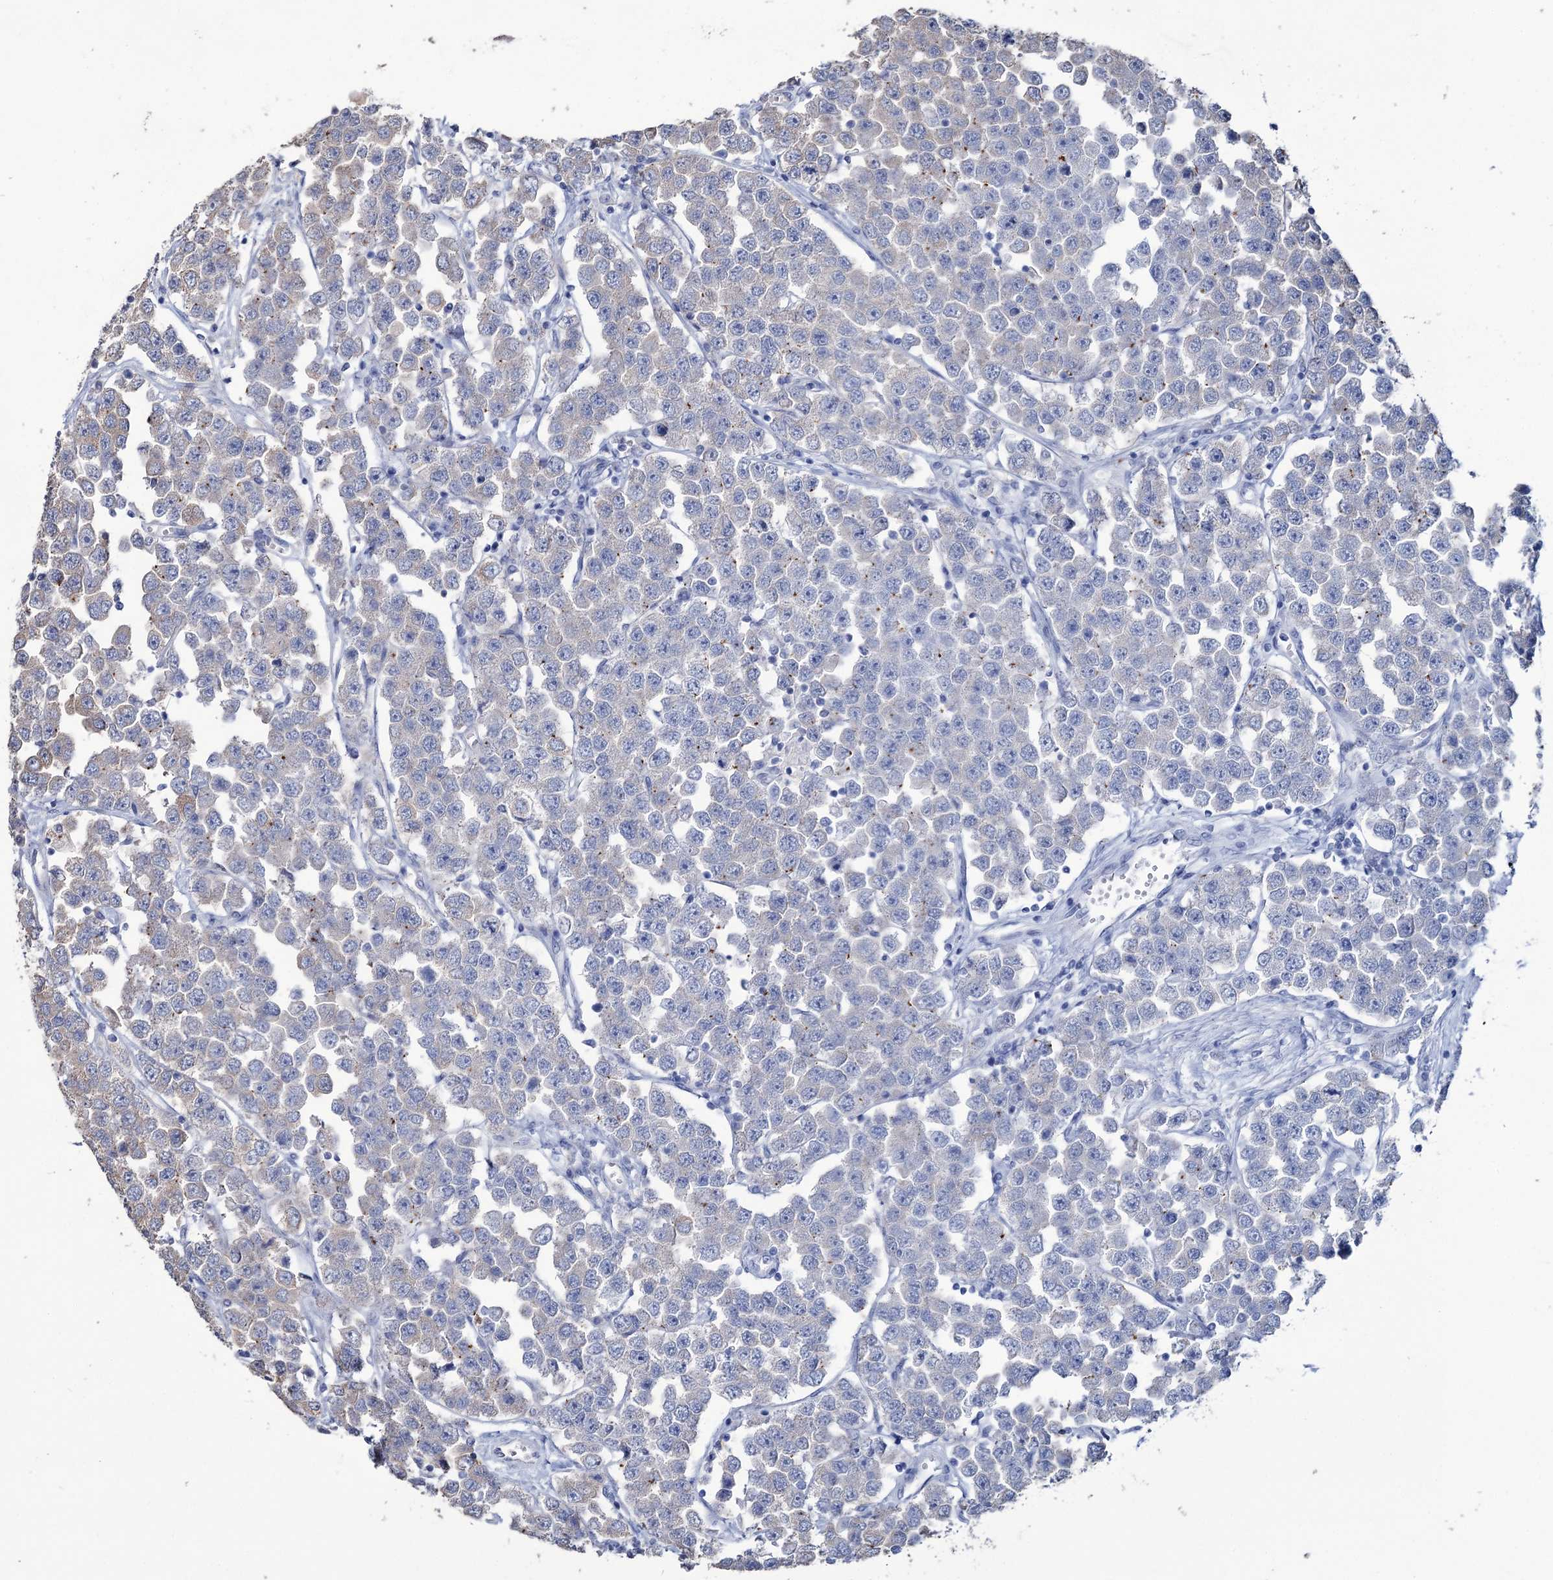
{"staining": {"intensity": "moderate", "quantity": "<25%", "location": "cytoplasmic/membranous"}, "tissue": "testis cancer", "cell_type": "Tumor cells", "image_type": "cancer", "snomed": [{"axis": "morphology", "description": "Seminoma, NOS"}, {"axis": "topography", "description": "Testis"}], "caption": "Seminoma (testis) stained with a protein marker demonstrates moderate staining in tumor cells.", "gene": "EPB41L5", "patient": {"sex": "male", "age": 28}}